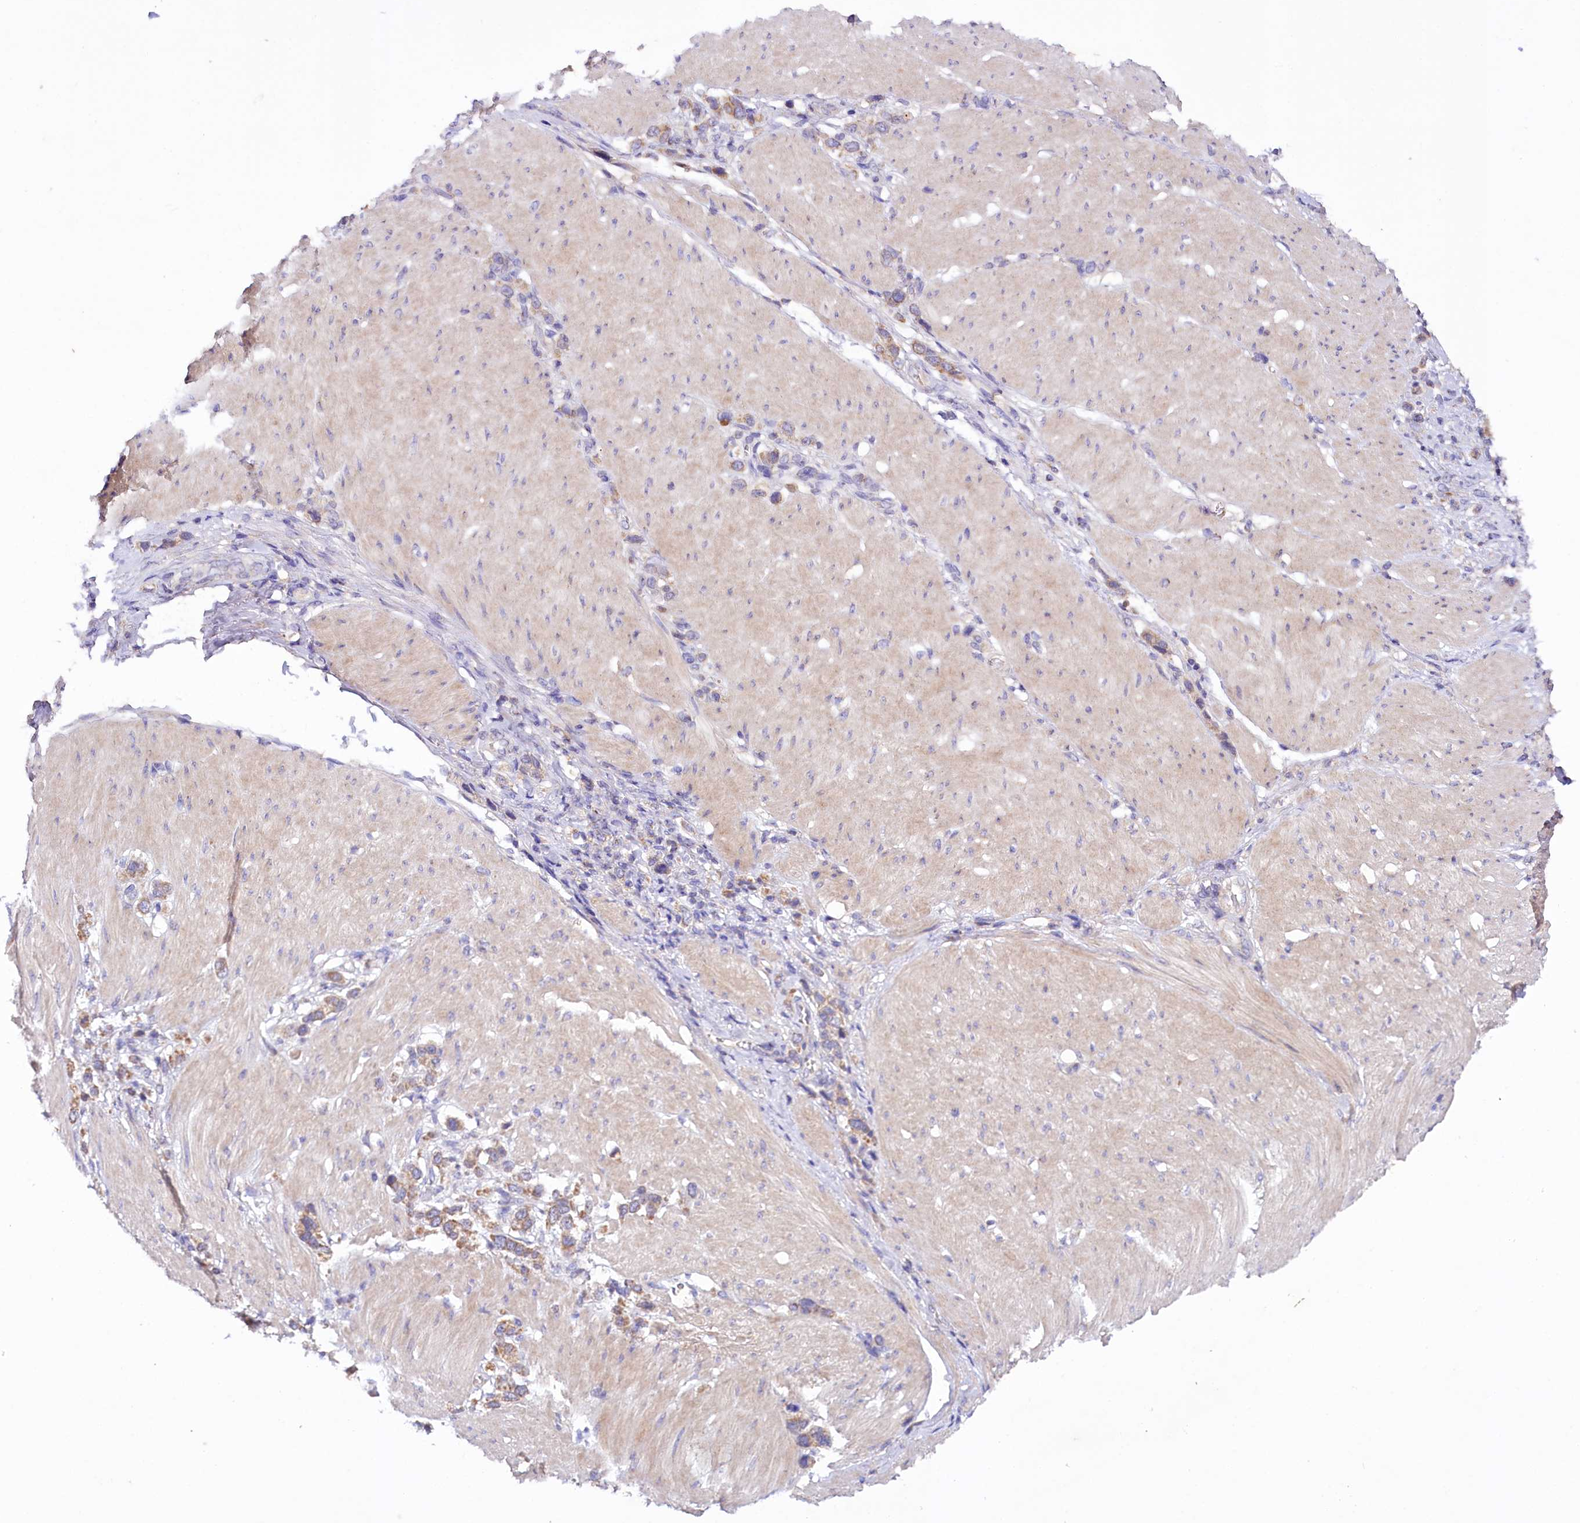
{"staining": {"intensity": "weak", "quantity": "25%-75%", "location": "cytoplasmic/membranous"}, "tissue": "stomach cancer", "cell_type": "Tumor cells", "image_type": "cancer", "snomed": [{"axis": "morphology", "description": "Normal tissue, NOS"}, {"axis": "morphology", "description": "Adenocarcinoma, NOS"}, {"axis": "topography", "description": "Stomach, upper"}, {"axis": "topography", "description": "Stomach"}], "caption": "An immunohistochemistry (IHC) histopathology image of tumor tissue is shown. Protein staining in brown highlights weak cytoplasmic/membranous positivity in adenocarcinoma (stomach) within tumor cells. (Stains: DAB (3,3'-diaminobenzidine) in brown, nuclei in blue, Microscopy: brightfield microscopy at high magnification).", "gene": "ZNF45", "patient": {"sex": "female", "age": 65}}